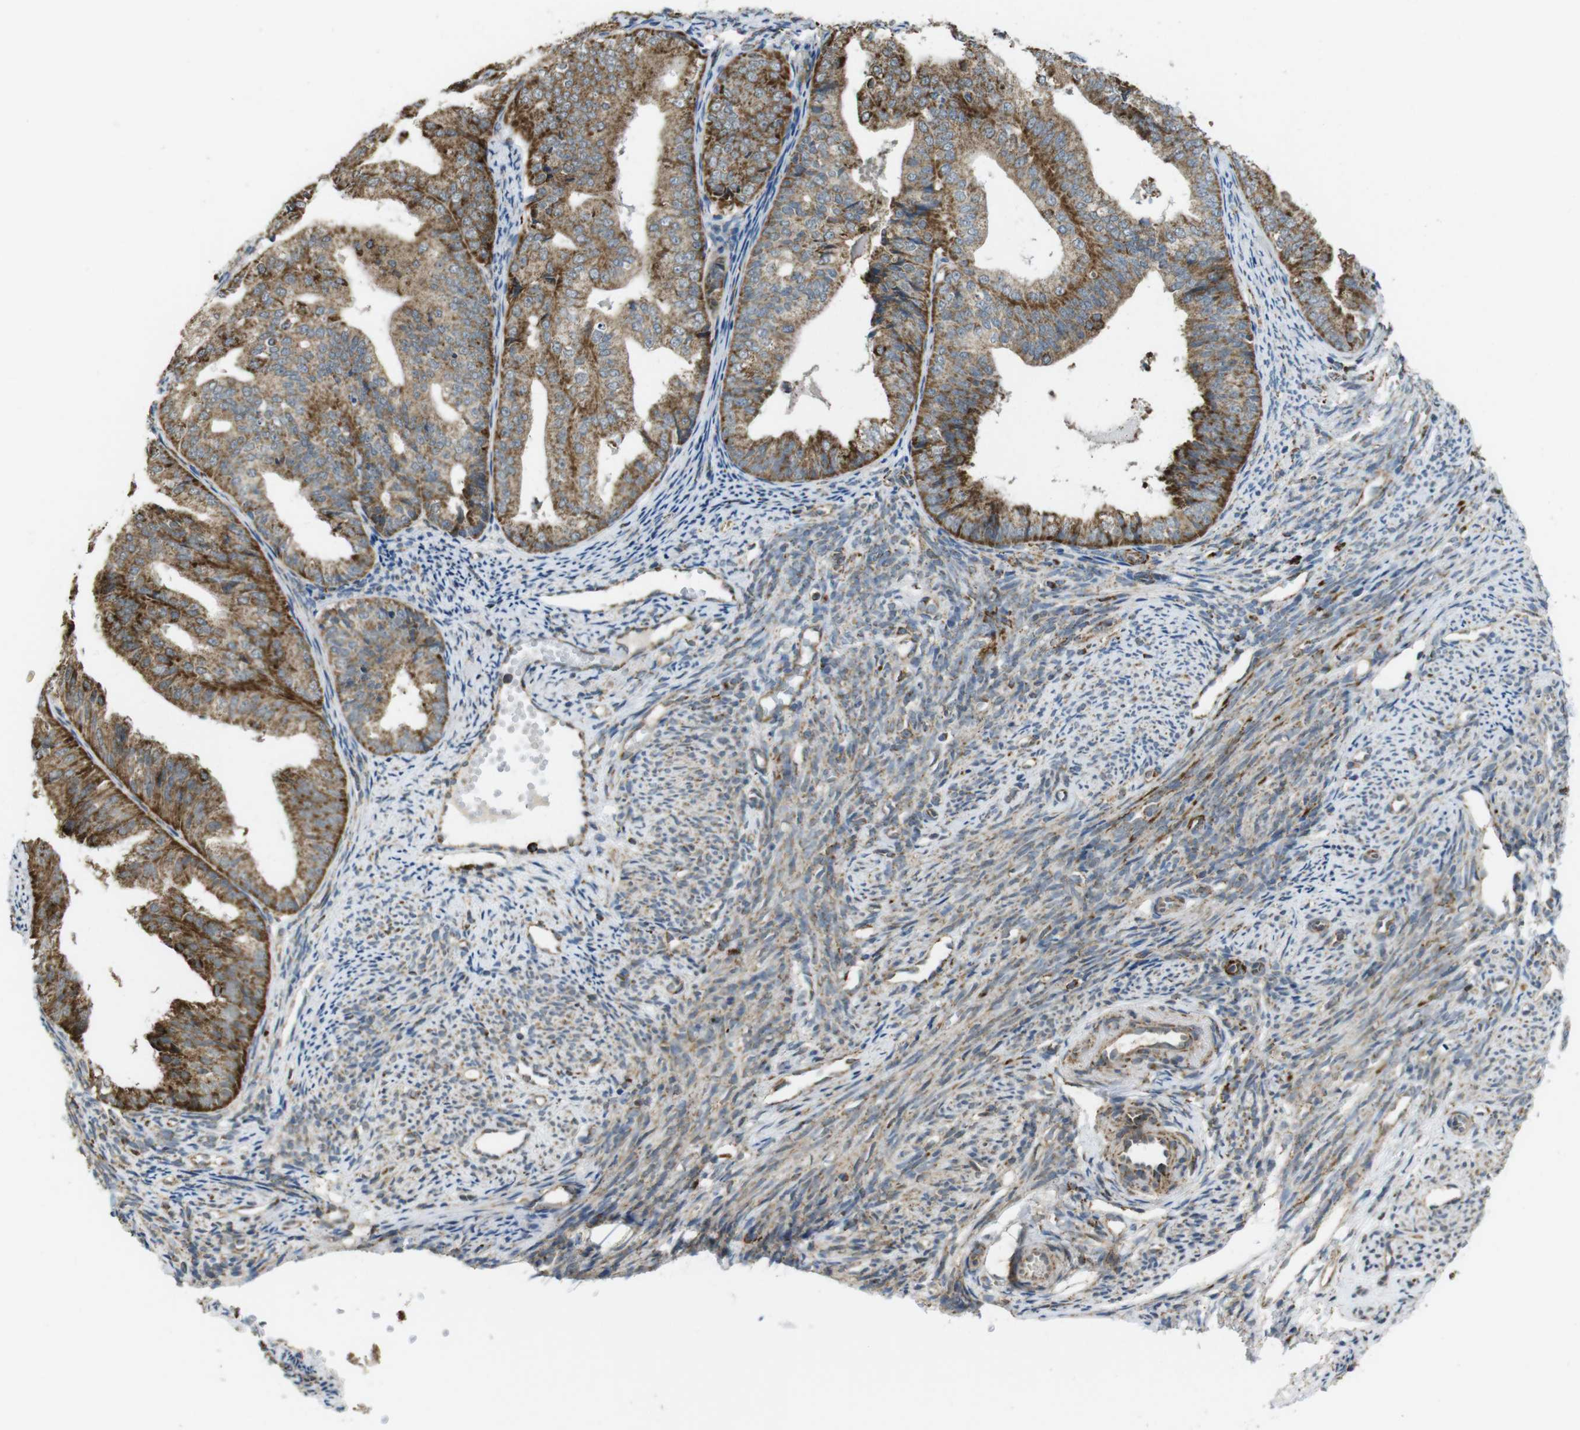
{"staining": {"intensity": "strong", "quantity": ">75%", "location": "cytoplasmic/membranous"}, "tissue": "endometrial cancer", "cell_type": "Tumor cells", "image_type": "cancer", "snomed": [{"axis": "morphology", "description": "Adenocarcinoma, NOS"}, {"axis": "topography", "description": "Endometrium"}], "caption": "Strong cytoplasmic/membranous staining for a protein is seen in approximately >75% of tumor cells of endometrial cancer (adenocarcinoma) using IHC.", "gene": "CALHM2", "patient": {"sex": "female", "age": 63}}